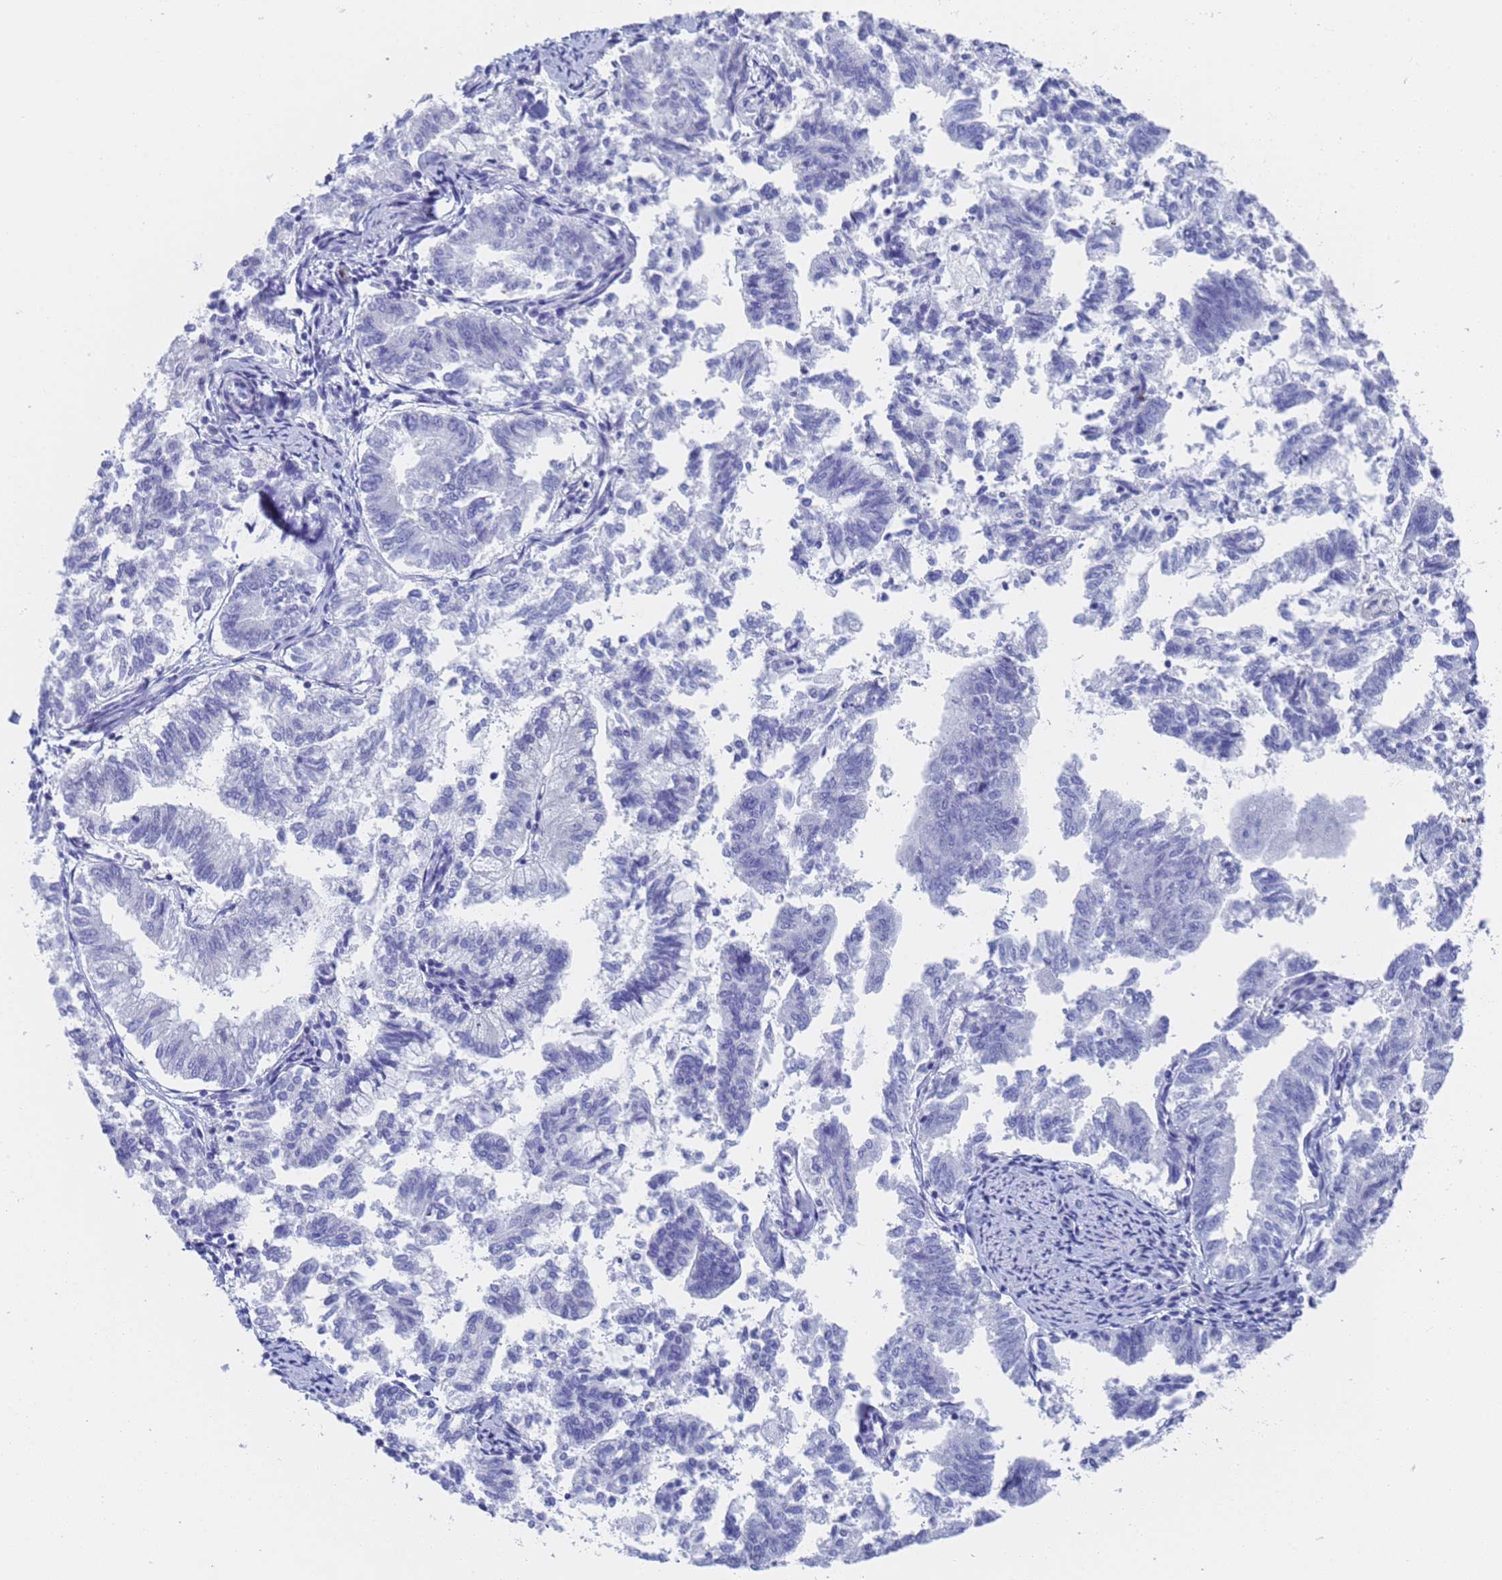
{"staining": {"intensity": "negative", "quantity": "none", "location": "none"}, "tissue": "endometrial cancer", "cell_type": "Tumor cells", "image_type": "cancer", "snomed": [{"axis": "morphology", "description": "Adenocarcinoma, NOS"}, {"axis": "topography", "description": "Endometrium"}], "caption": "The micrograph reveals no staining of tumor cells in endometrial cancer (adenocarcinoma).", "gene": "STATH", "patient": {"sex": "female", "age": 79}}